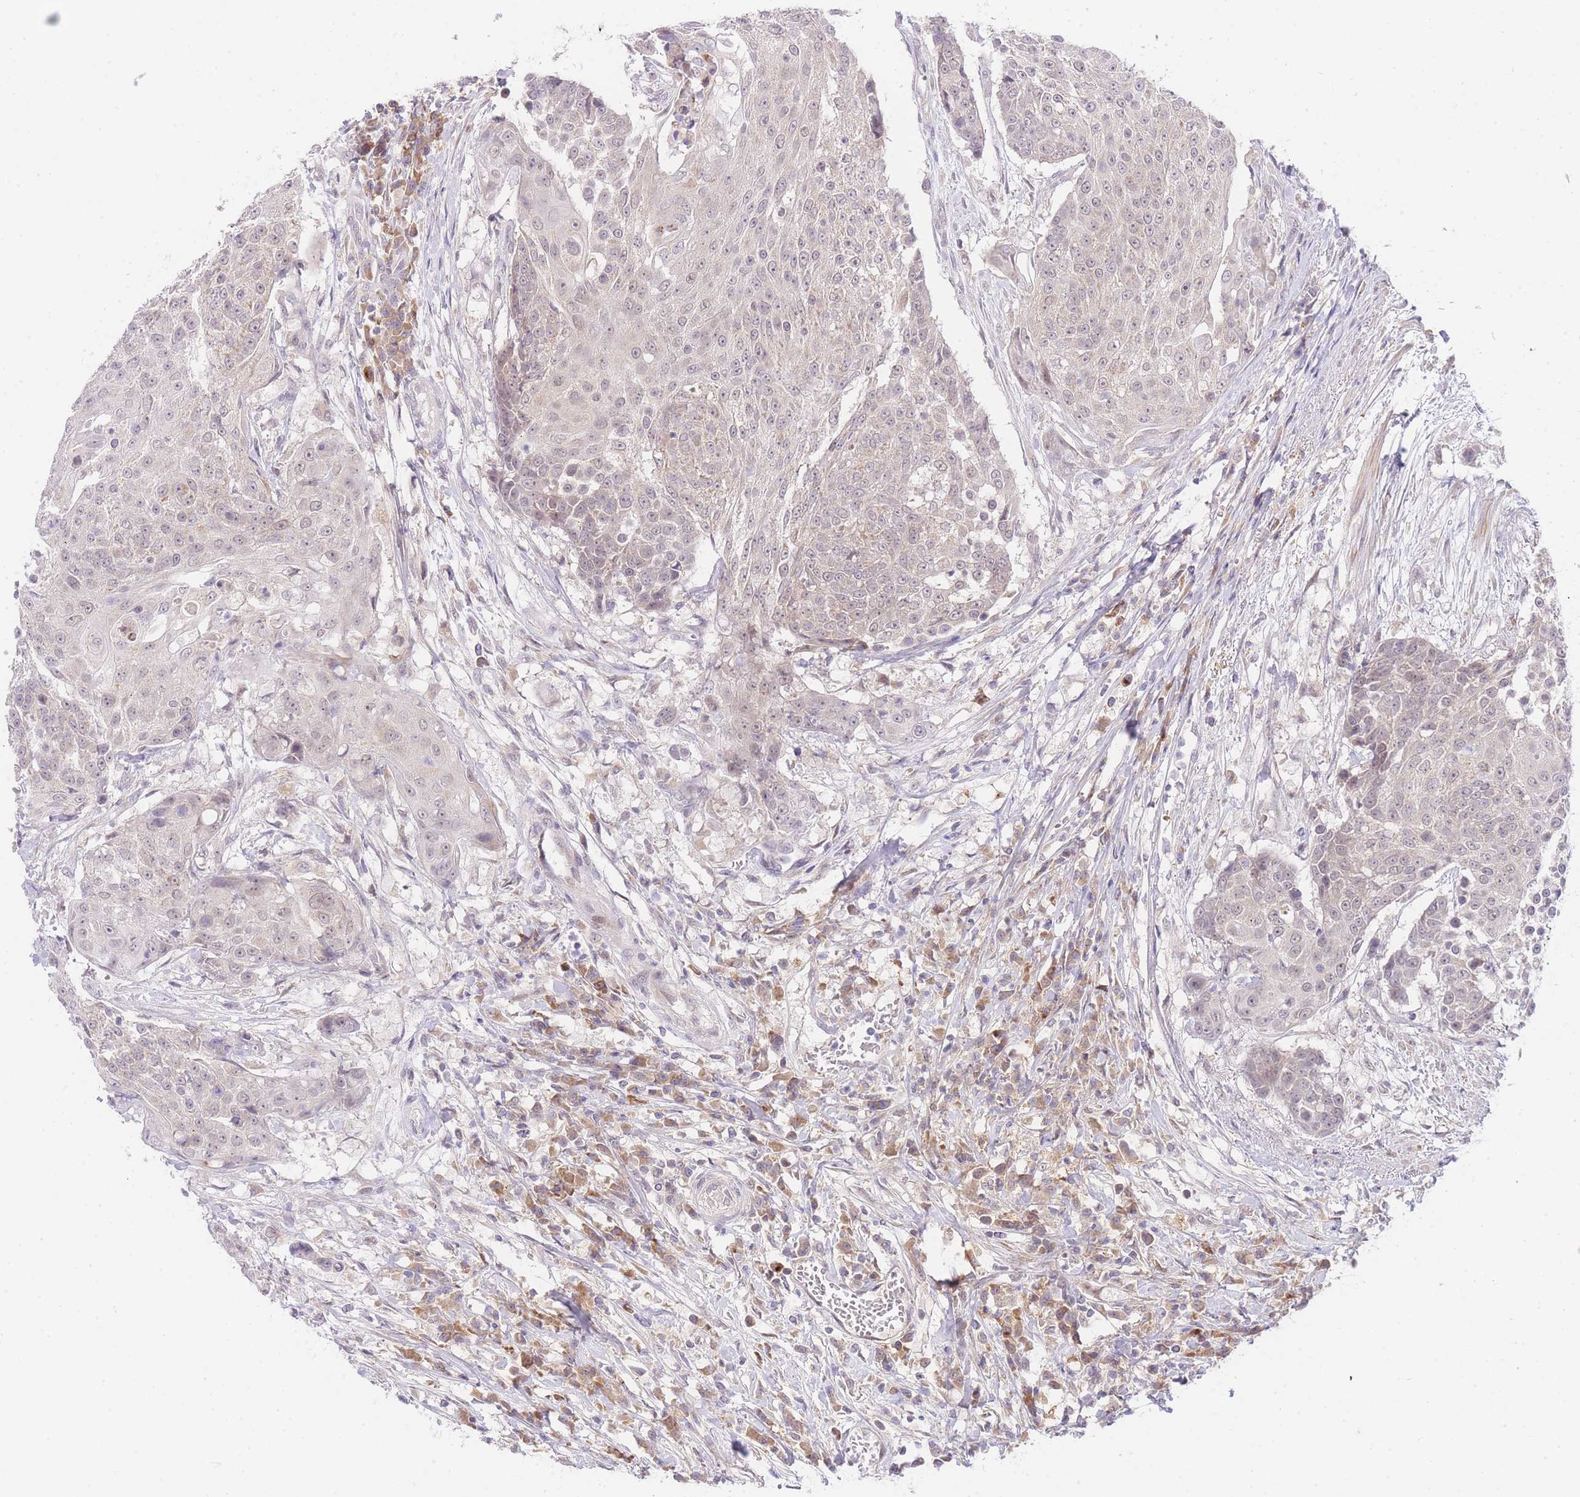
{"staining": {"intensity": "negative", "quantity": "none", "location": "none"}, "tissue": "urothelial cancer", "cell_type": "Tumor cells", "image_type": "cancer", "snomed": [{"axis": "morphology", "description": "Urothelial carcinoma, High grade"}, {"axis": "topography", "description": "Urinary bladder"}], "caption": "Protein analysis of urothelial cancer reveals no significant staining in tumor cells.", "gene": "SLC25A33", "patient": {"sex": "female", "age": 63}}